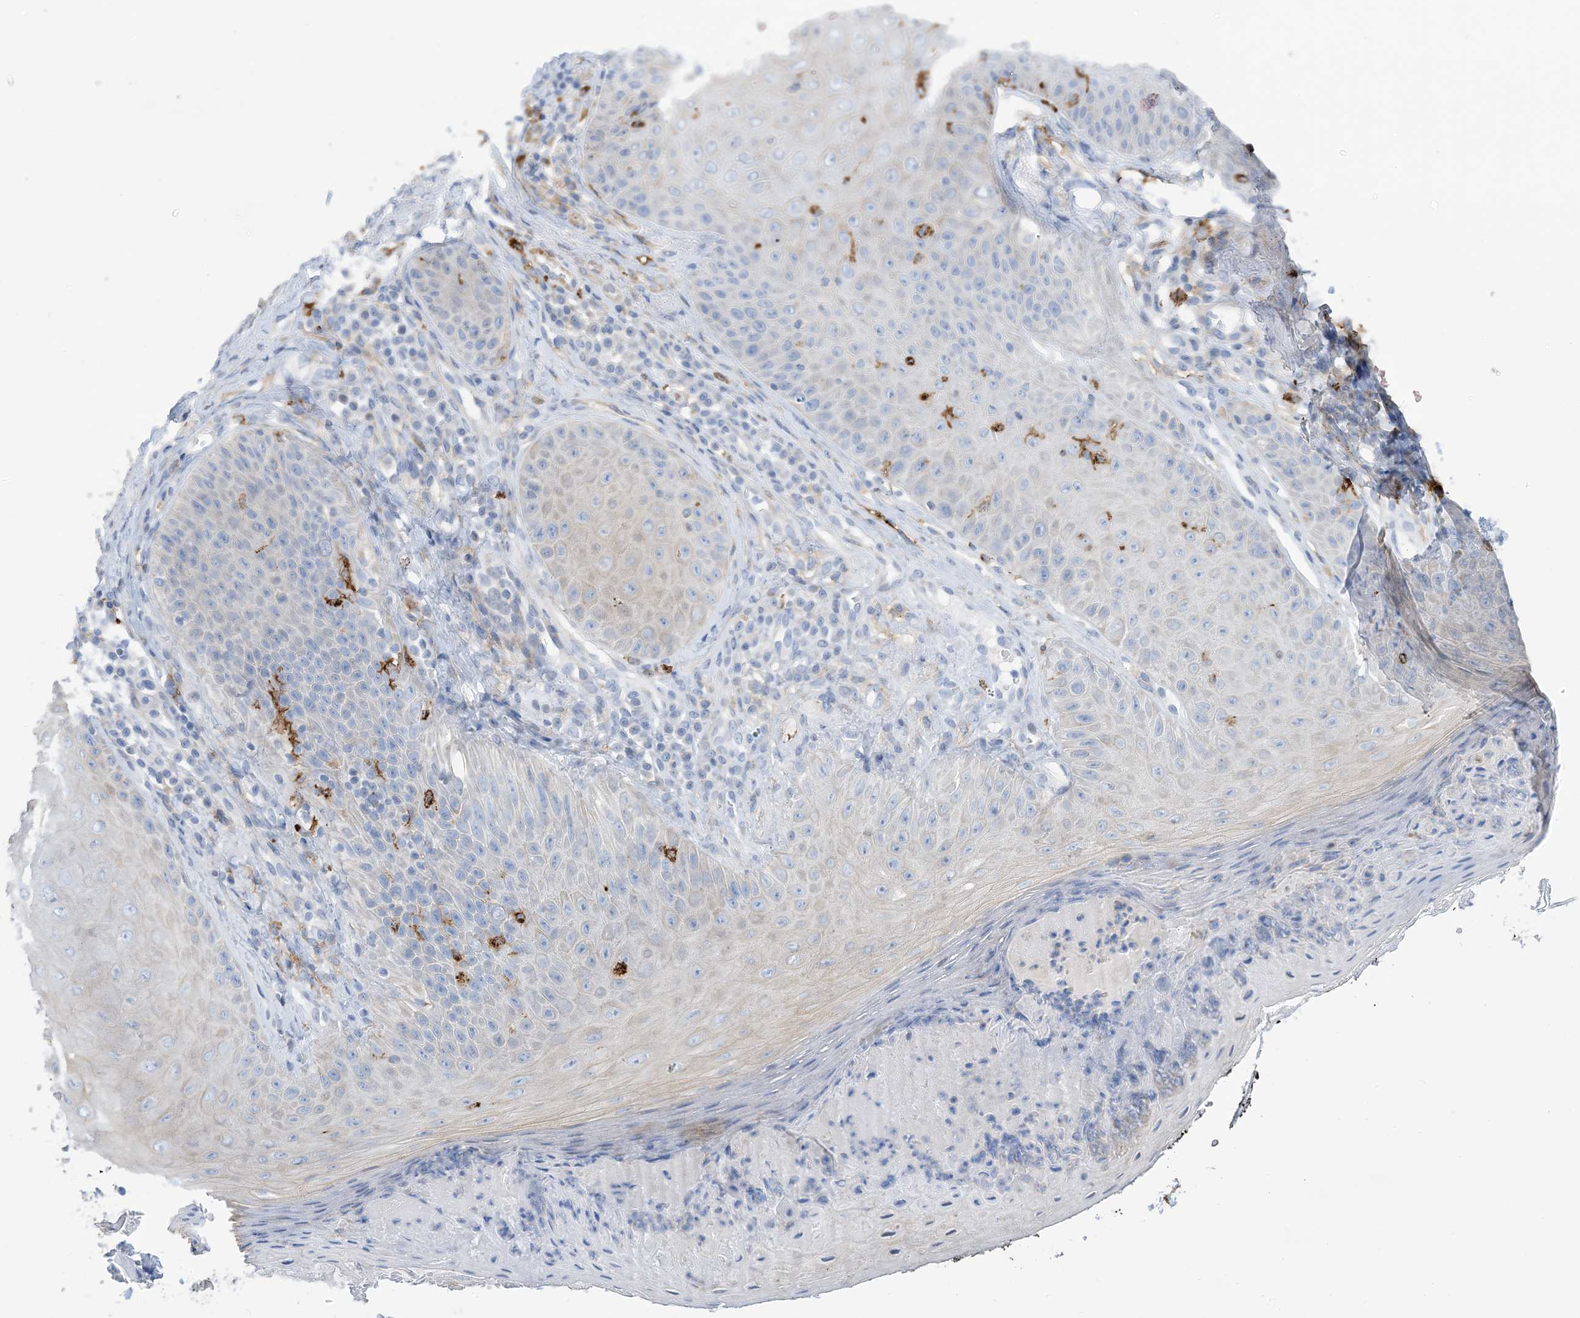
{"staining": {"intensity": "negative", "quantity": "none", "location": "none"}, "tissue": "skin", "cell_type": "Fibroblasts", "image_type": "normal", "snomed": [{"axis": "morphology", "description": "Normal tissue, NOS"}, {"axis": "topography", "description": "Skin"}], "caption": "Unremarkable skin was stained to show a protein in brown. There is no significant staining in fibroblasts.", "gene": "DPH3", "patient": {"sex": "male", "age": 57}}